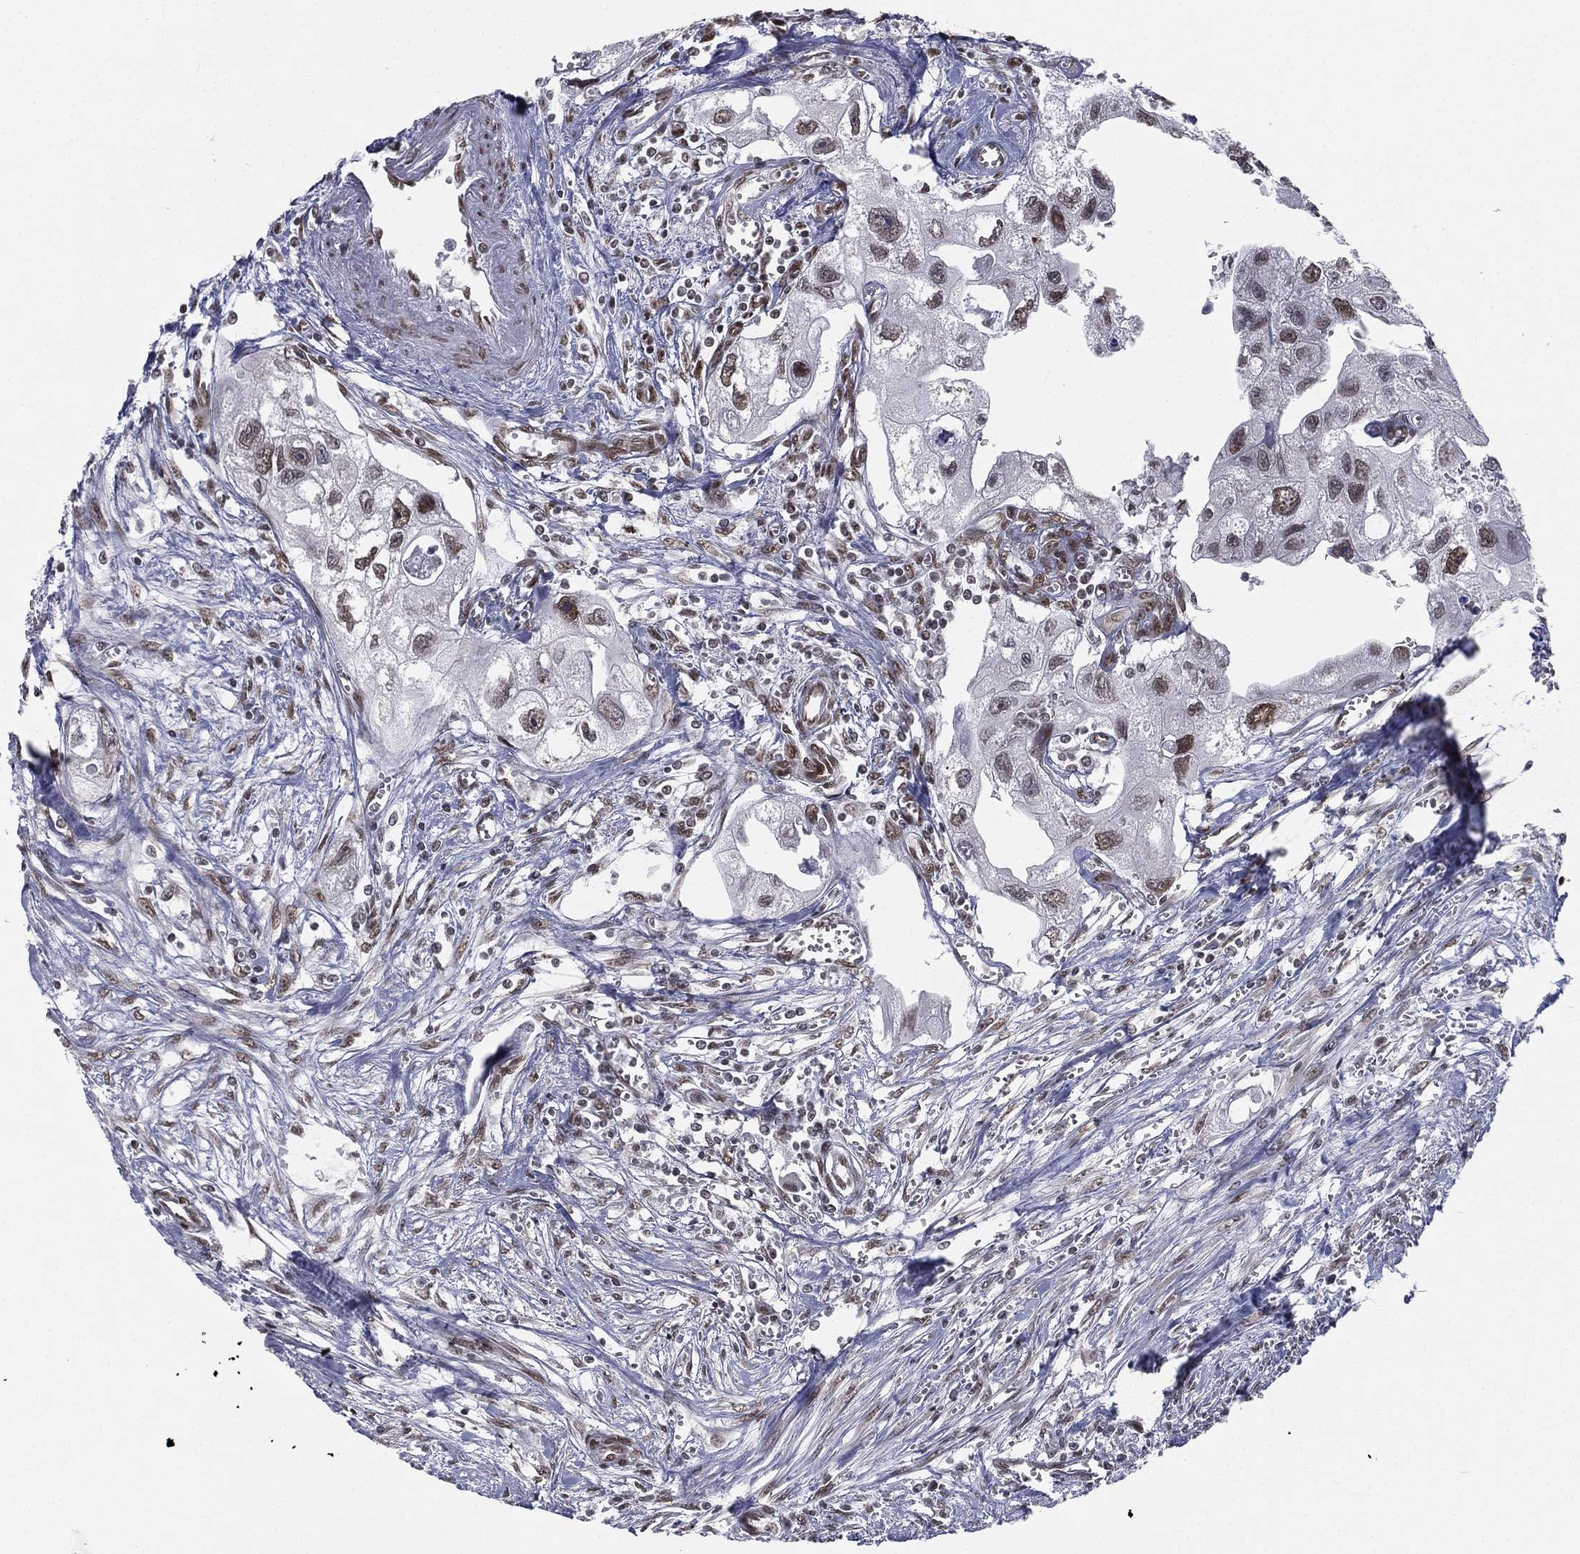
{"staining": {"intensity": "moderate", "quantity": "<25%", "location": "nuclear"}, "tissue": "urothelial cancer", "cell_type": "Tumor cells", "image_type": "cancer", "snomed": [{"axis": "morphology", "description": "Urothelial carcinoma, High grade"}, {"axis": "topography", "description": "Urinary bladder"}], "caption": "Immunohistochemical staining of urothelial cancer reveals low levels of moderate nuclear expression in about <25% of tumor cells.", "gene": "FUBP3", "patient": {"sex": "male", "age": 59}}